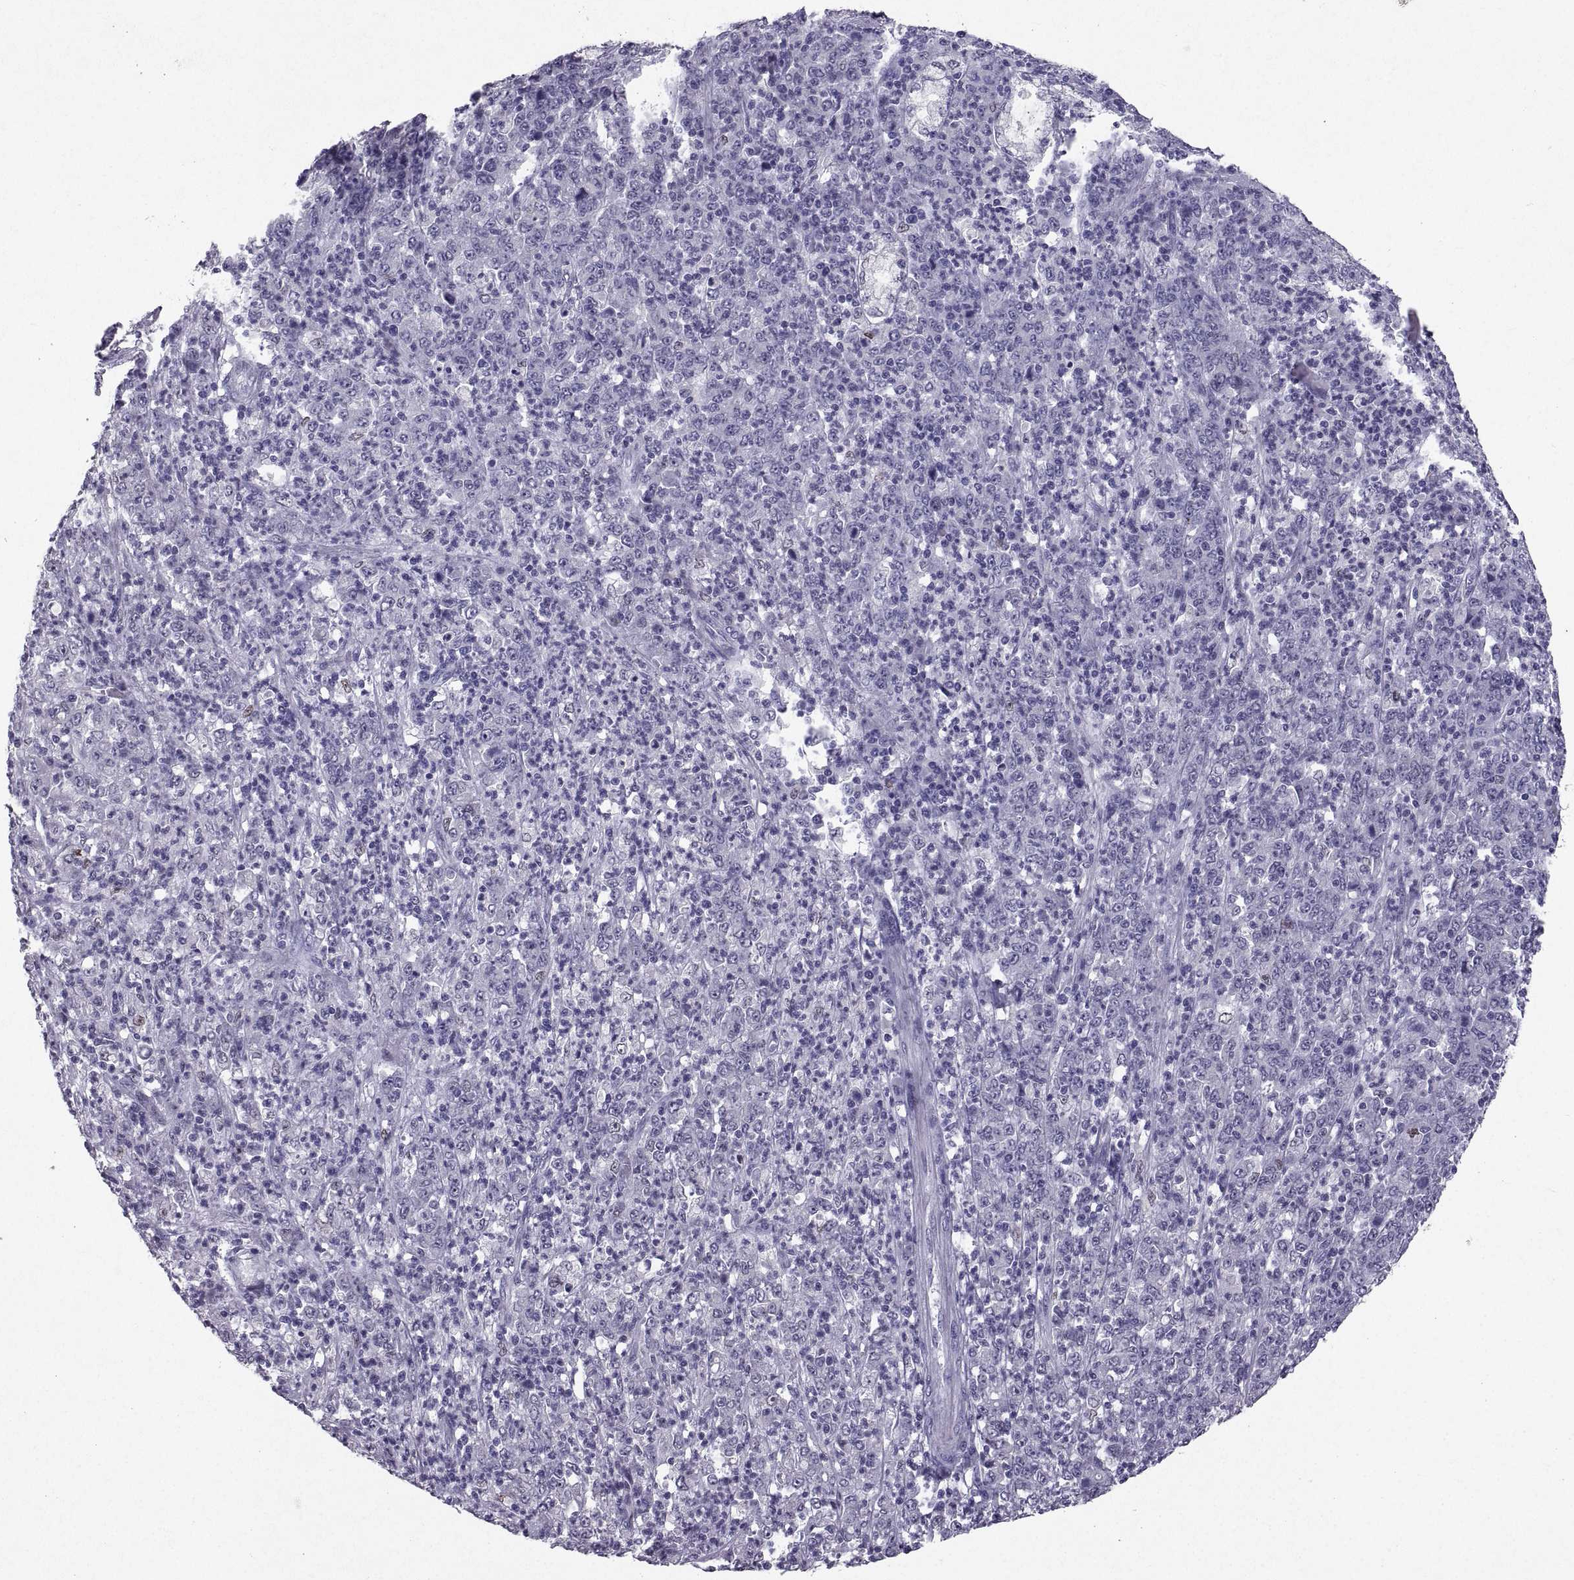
{"staining": {"intensity": "weak", "quantity": "<25%", "location": "nuclear"}, "tissue": "stomach cancer", "cell_type": "Tumor cells", "image_type": "cancer", "snomed": [{"axis": "morphology", "description": "Adenocarcinoma, NOS"}, {"axis": "topography", "description": "Stomach, lower"}], "caption": "Human adenocarcinoma (stomach) stained for a protein using immunohistochemistry demonstrates no positivity in tumor cells.", "gene": "SOX21", "patient": {"sex": "female", "age": 71}}